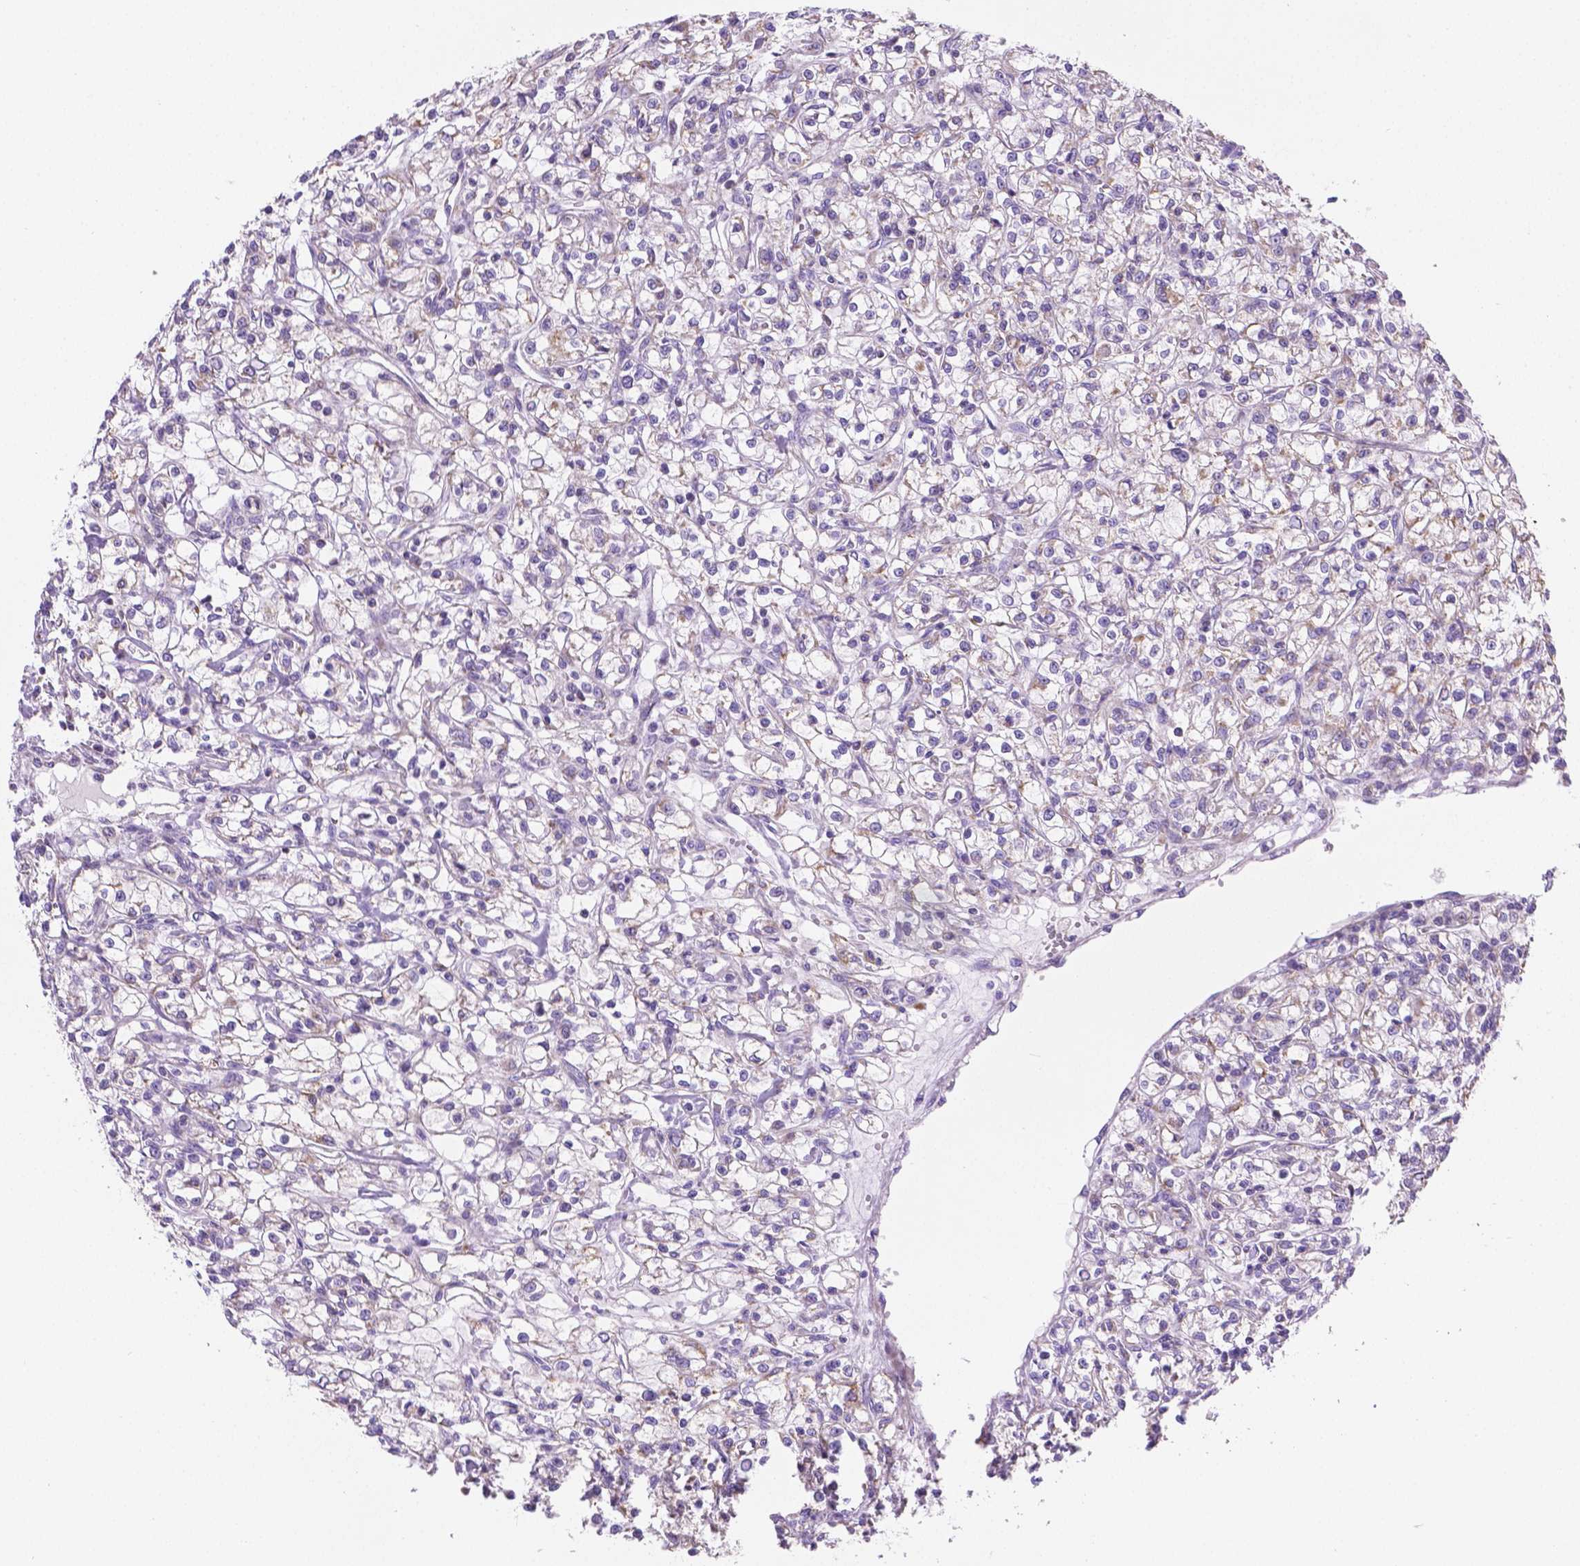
{"staining": {"intensity": "weak", "quantity": "<25%", "location": "cytoplasmic/membranous"}, "tissue": "renal cancer", "cell_type": "Tumor cells", "image_type": "cancer", "snomed": [{"axis": "morphology", "description": "Adenocarcinoma, NOS"}, {"axis": "topography", "description": "Kidney"}], "caption": "High power microscopy image of an immunohistochemistry (IHC) image of adenocarcinoma (renal), revealing no significant staining in tumor cells. Nuclei are stained in blue.", "gene": "CSPG5", "patient": {"sex": "female", "age": 59}}